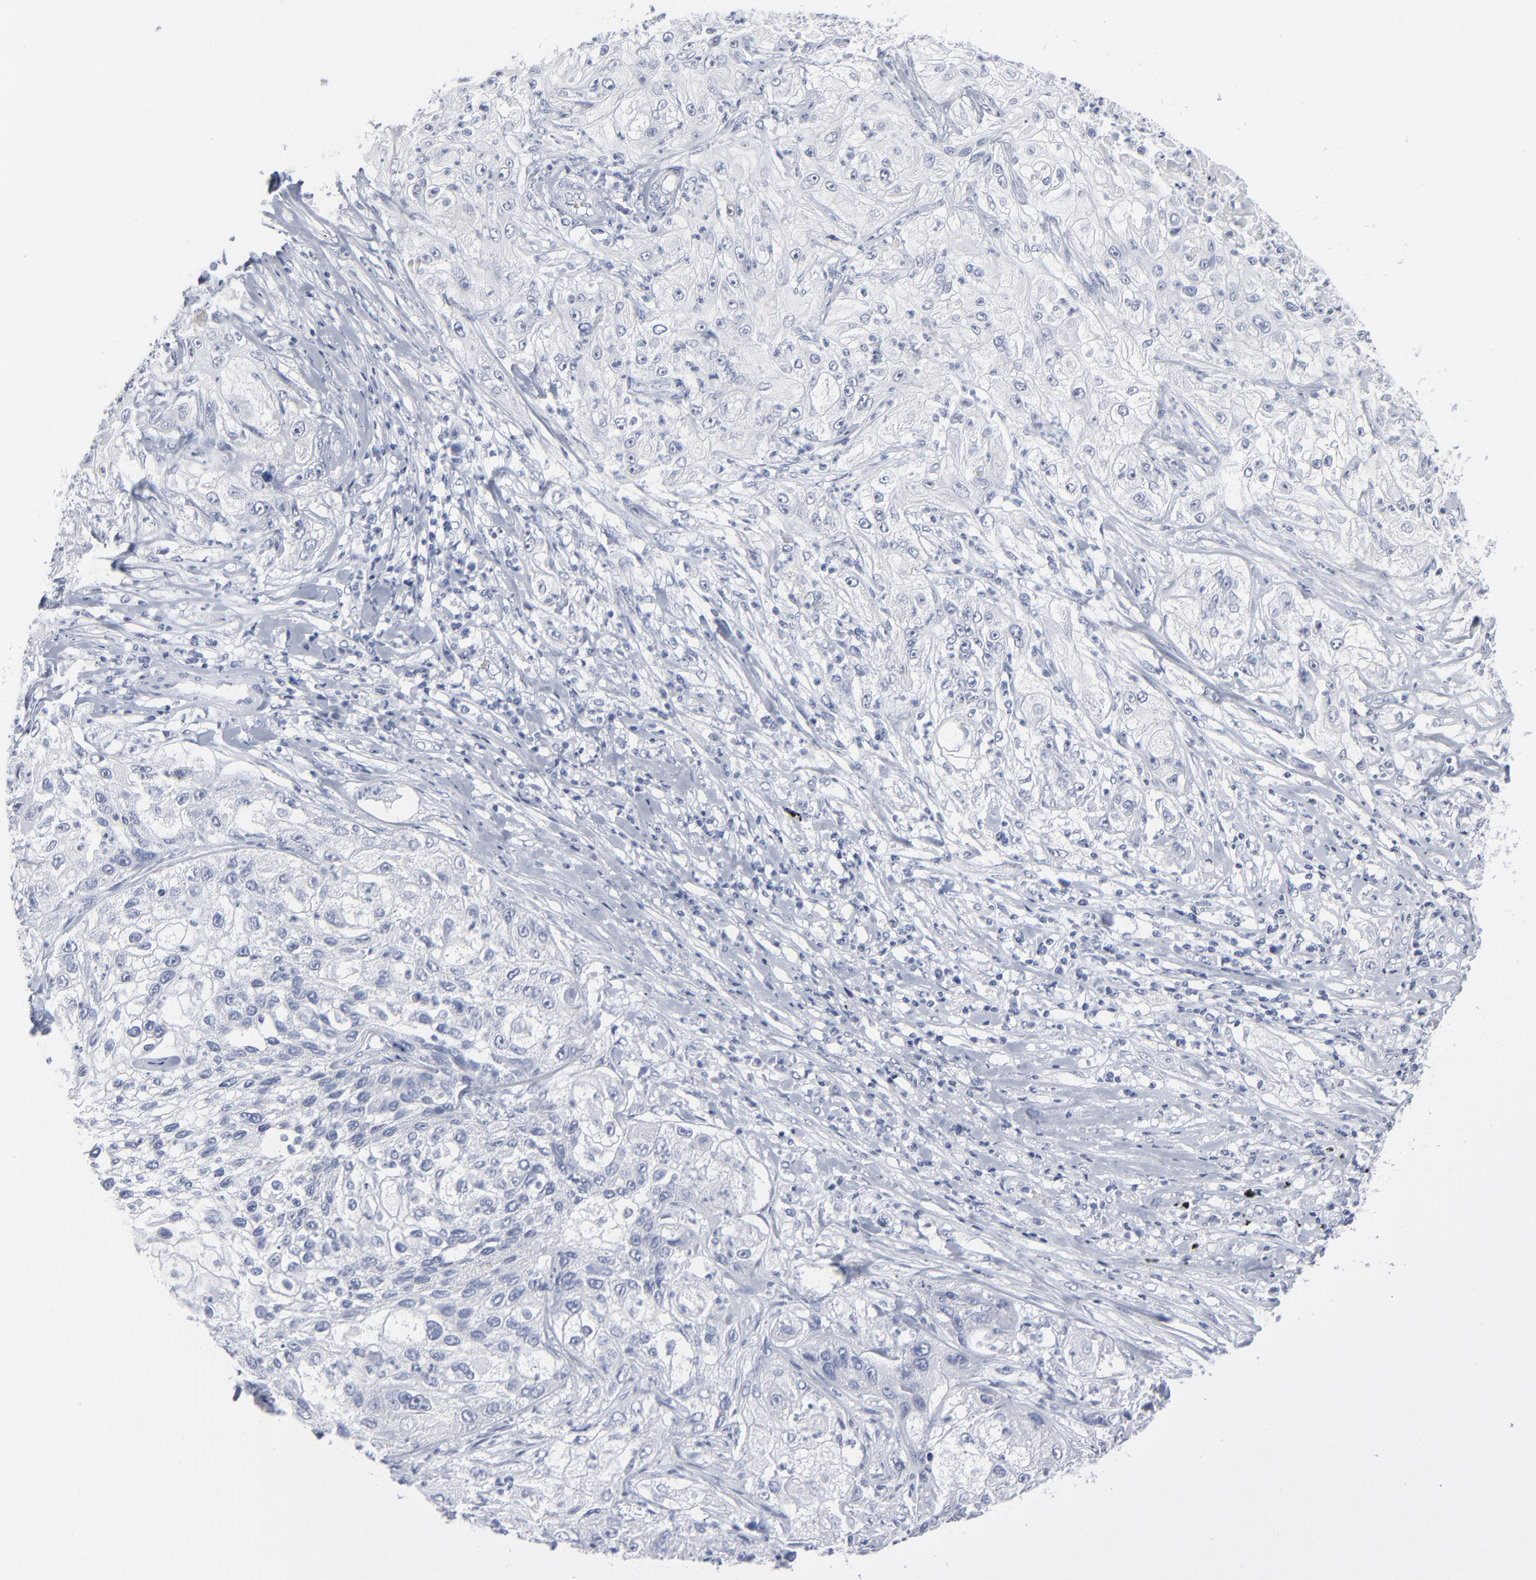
{"staining": {"intensity": "negative", "quantity": "none", "location": "none"}, "tissue": "lung cancer", "cell_type": "Tumor cells", "image_type": "cancer", "snomed": [{"axis": "morphology", "description": "Inflammation, NOS"}, {"axis": "morphology", "description": "Squamous cell carcinoma, NOS"}, {"axis": "topography", "description": "Lymph node"}, {"axis": "topography", "description": "Soft tissue"}, {"axis": "topography", "description": "Lung"}], "caption": "High magnification brightfield microscopy of lung cancer (squamous cell carcinoma) stained with DAB (3,3'-diaminobenzidine) (brown) and counterstained with hematoxylin (blue): tumor cells show no significant staining. The staining is performed using DAB brown chromogen with nuclei counter-stained in using hematoxylin.", "gene": "PAGE1", "patient": {"sex": "male", "age": 66}}